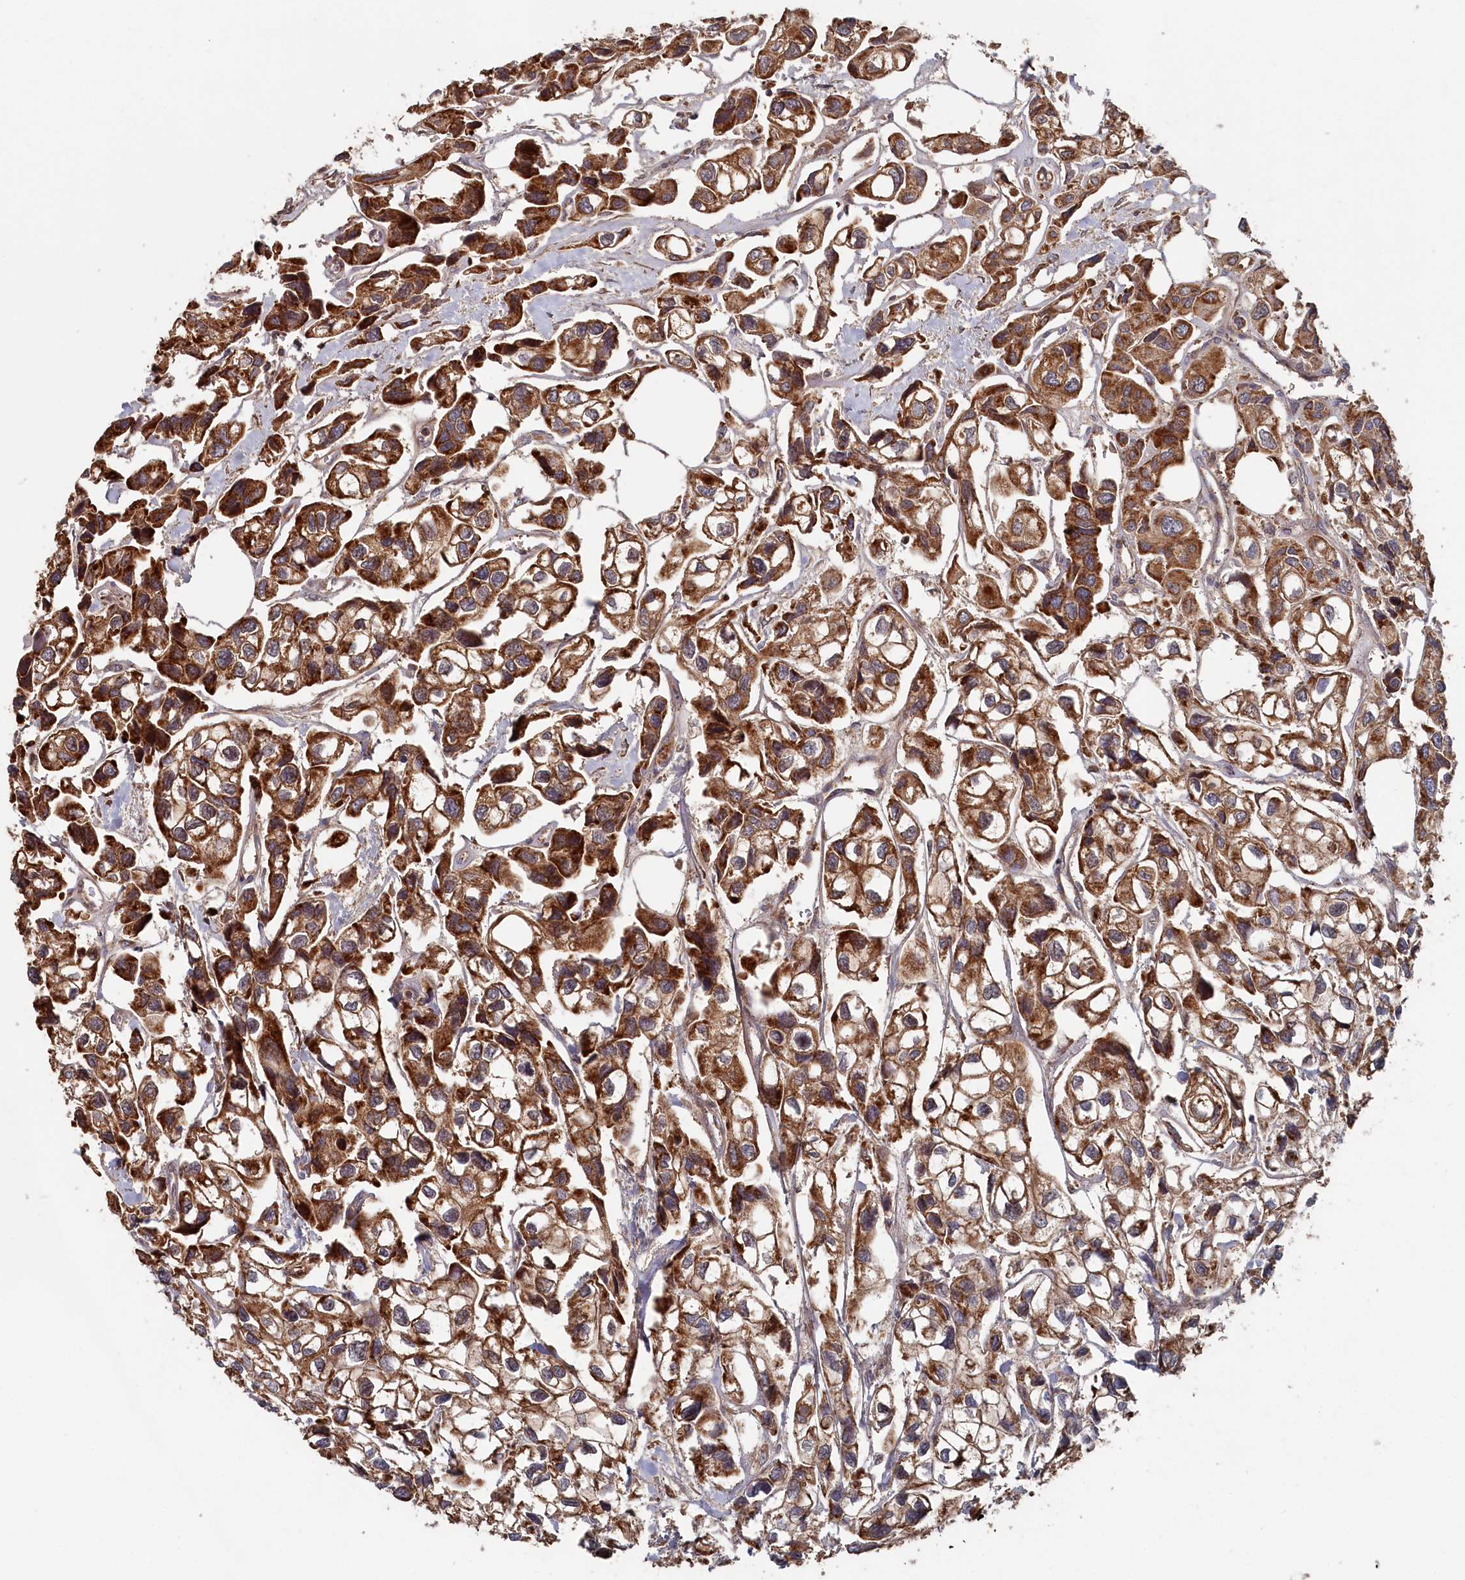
{"staining": {"intensity": "strong", "quantity": ">75%", "location": "cytoplasmic/membranous"}, "tissue": "urothelial cancer", "cell_type": "Tumor cells", "image_type": "cancer", "snomed": [{"axis": "morphology", "description": "Urothelial carcinoma, High grade"}, {"axis": "topography", "description": "Urinary bladder"}], "caption": "Immunohistochemical staining of human high-grade urothelial carcinoma reveals high levels of strong cytoplasmic/membranous protein positivity in about >75% of tumor cells.", "gene": "WAPL", "patient": {"sex": "male", "age": 67}}